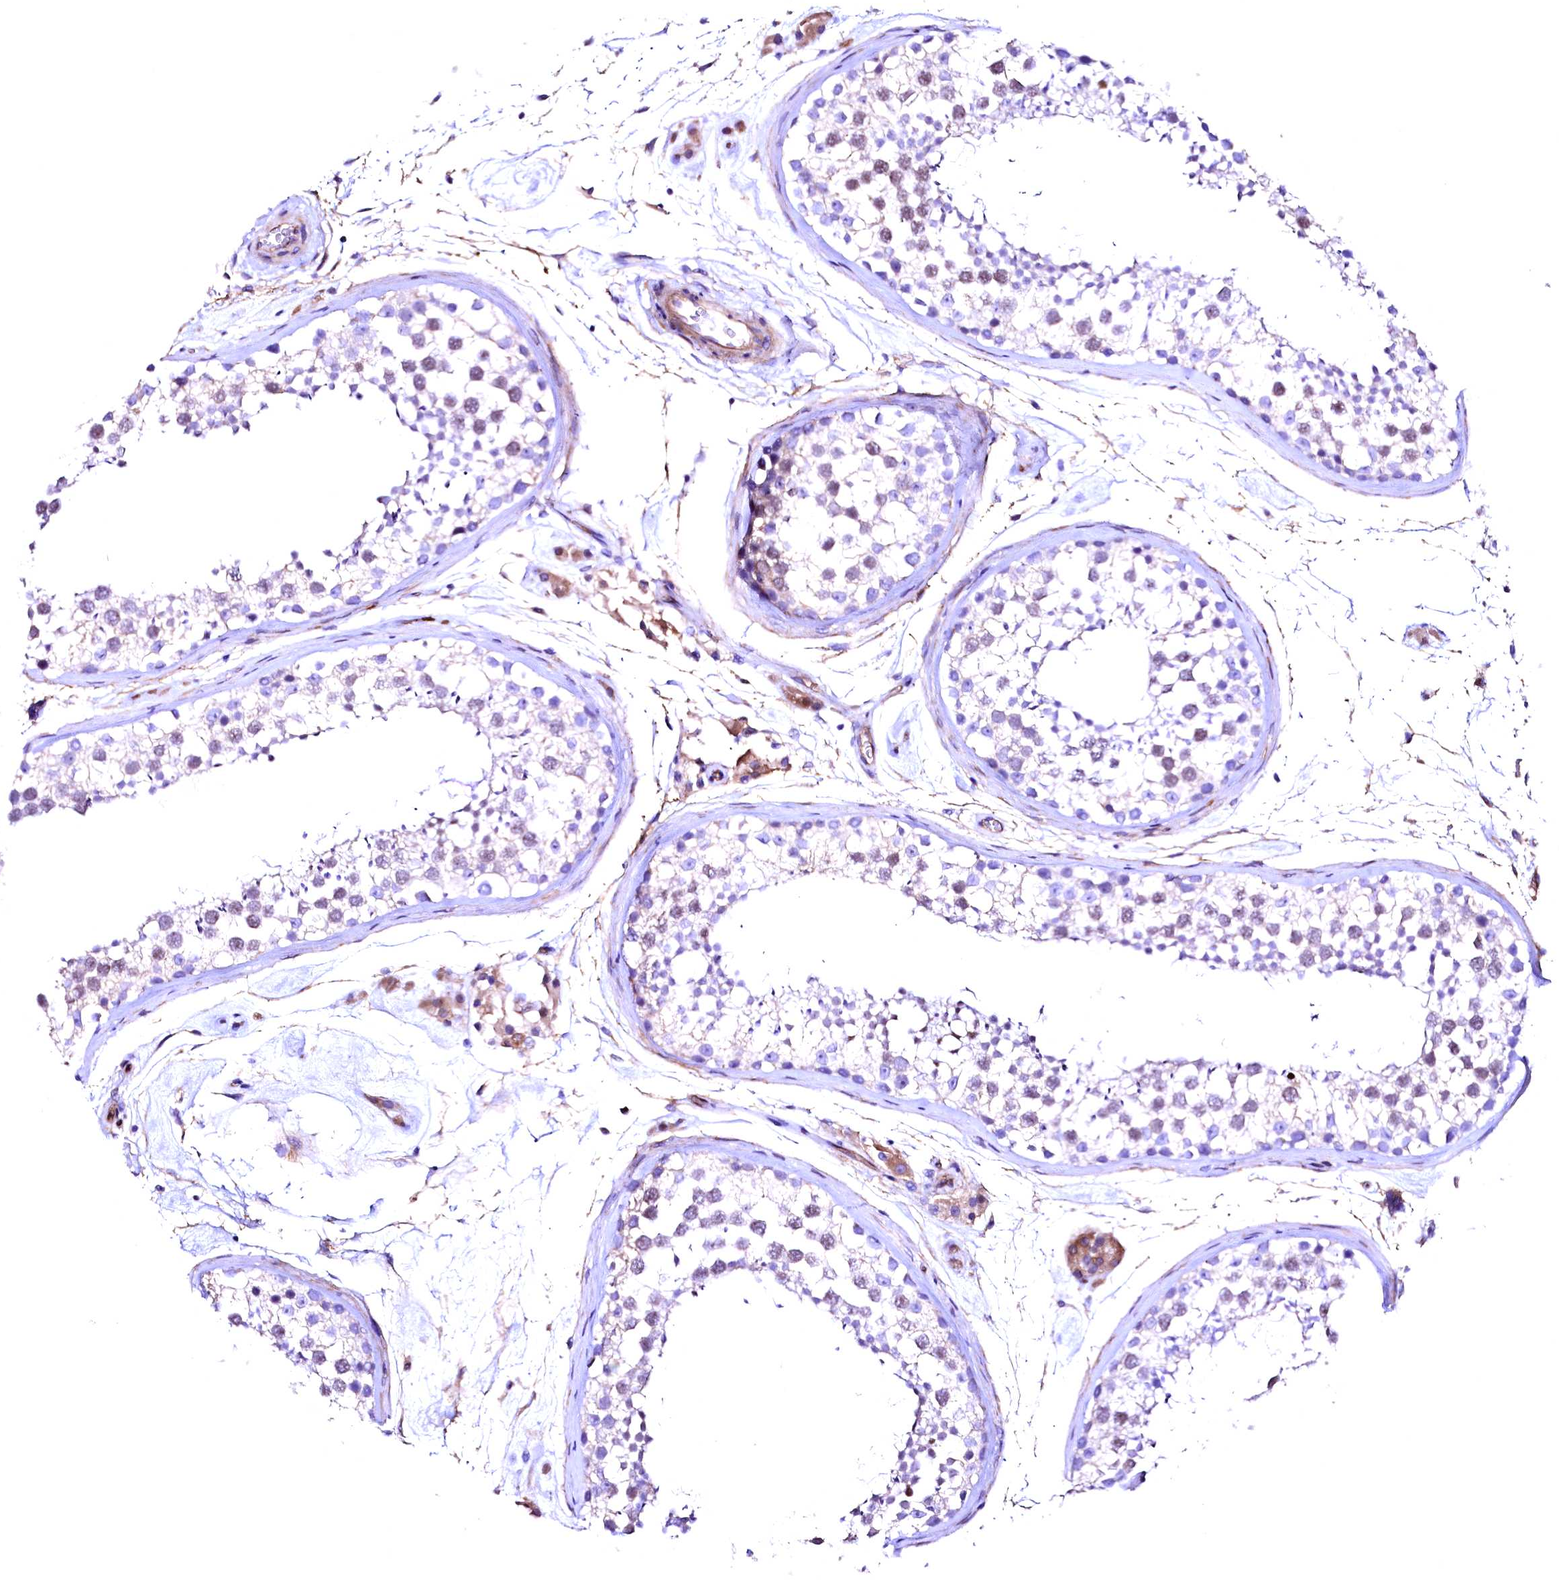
{"staining": {"intensity": "weak", "quantity": "<25%", "location": "nuclear"}, "tissue": "testis", "cell_type": "Cells in seminiferous ducts", "image_type": "normal", "snomed": [{"axis": "morphology", "description": "Normal tissue, NOS"}, {"axis": "topography", "description": "Testis"}], "caption": "Immunohistochemistry histopathology image of benign testis stained for a protein (brown), which displays no expression in cells in seminiferous ducts.", "gene": "SLF1", "patient": {"sex": "male", "age": 46}}